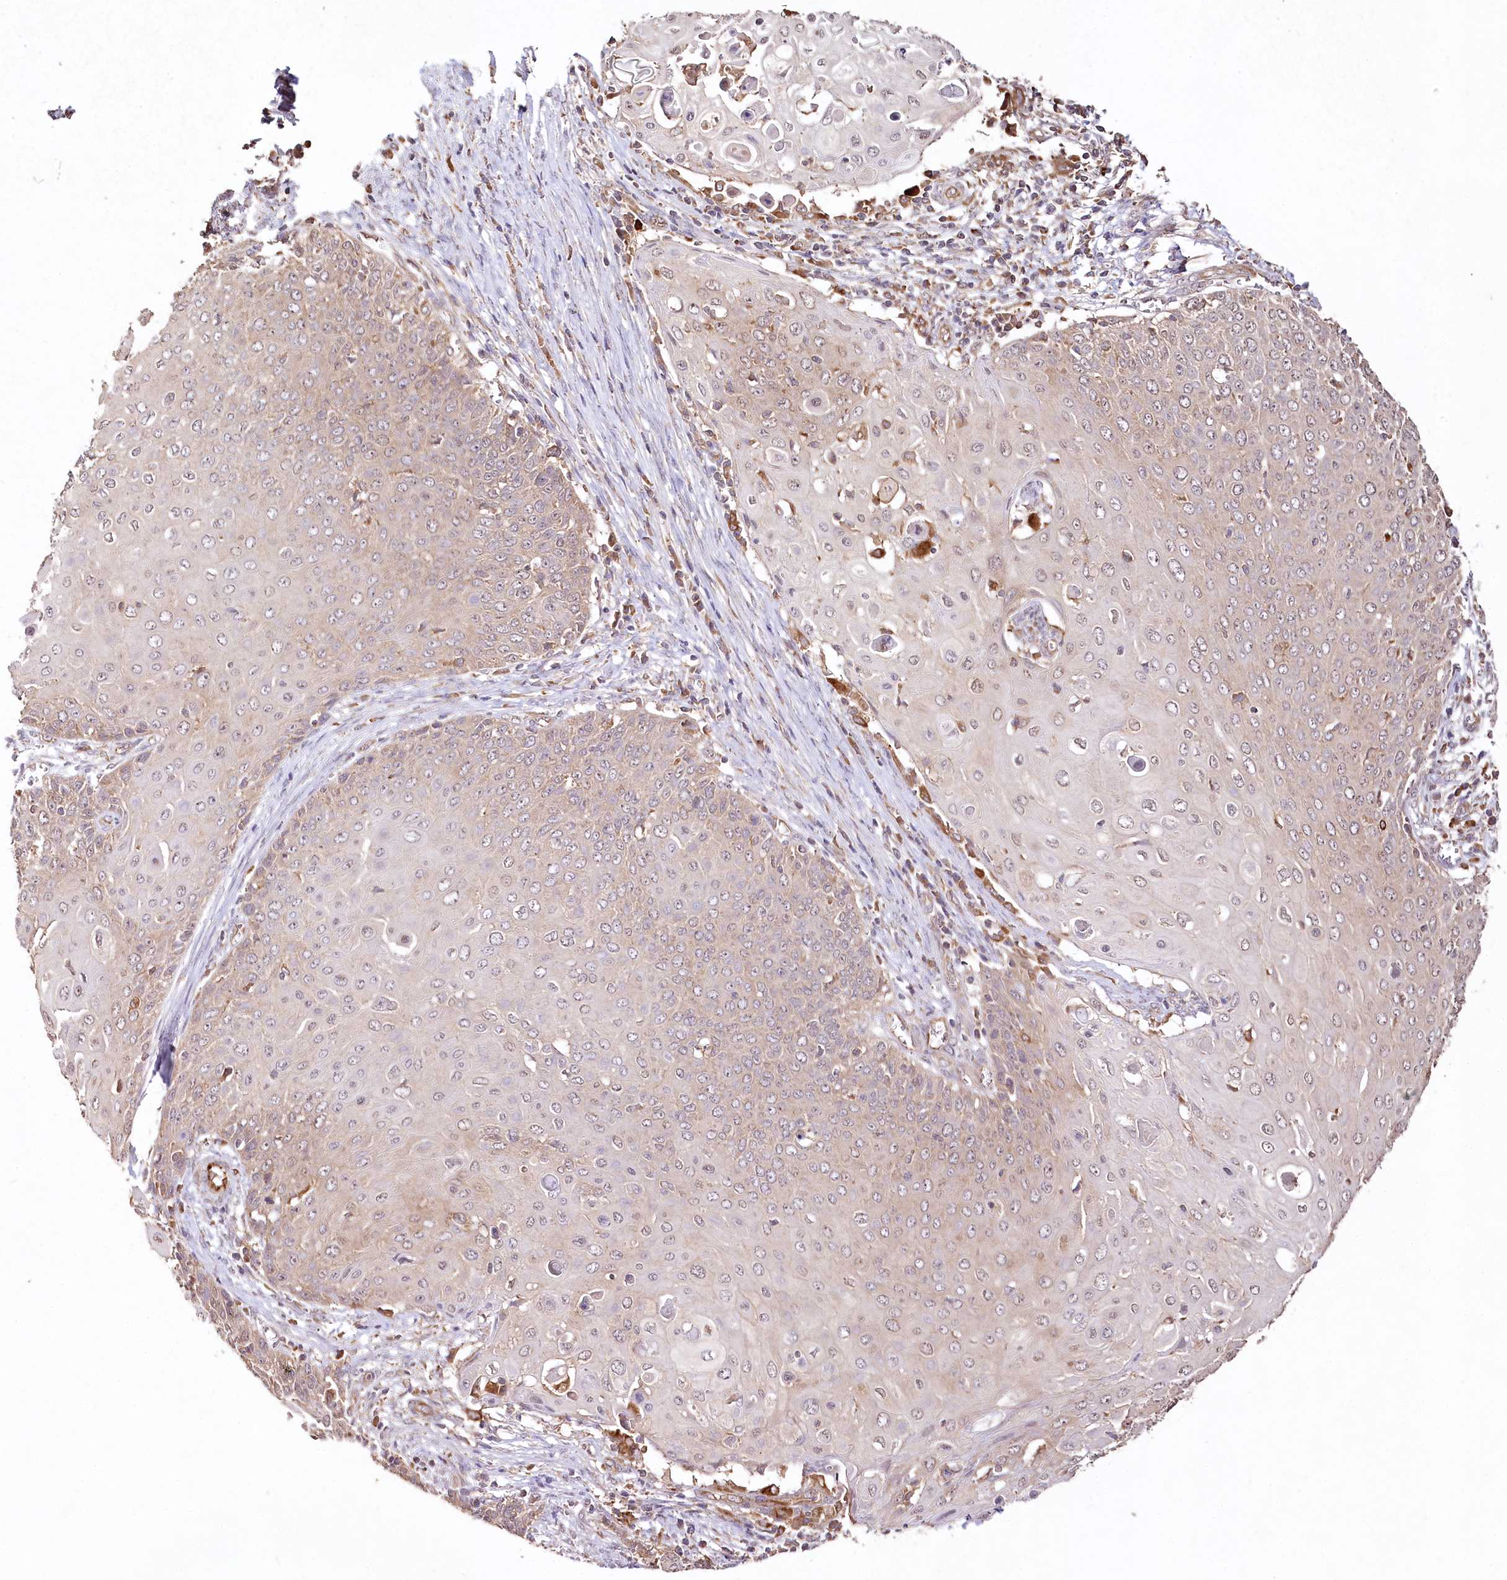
{"staining": {"intensity": "moderate", "quantity": "<25%", "location": "cytoplasmic/membranous"}, "tissue": "cervical cancer", "cell_type": "Tumor cells", "image_type": "cancer", "snomed": [{"axis": "morphology", "description": "Squamous cell carcinoma, NOS"}, {"axis": "topography", "description": "Cervix"}], "caption": "Approximately <25% of tumor cells in human squamous cell carcinoma (cervical) reveal moderate cytoplasmic/membranous protein positivity as visualized by brown immunohistochemical staining.", "gene": "DMXL1", "patient": {"sex": "female", "age": 39}}